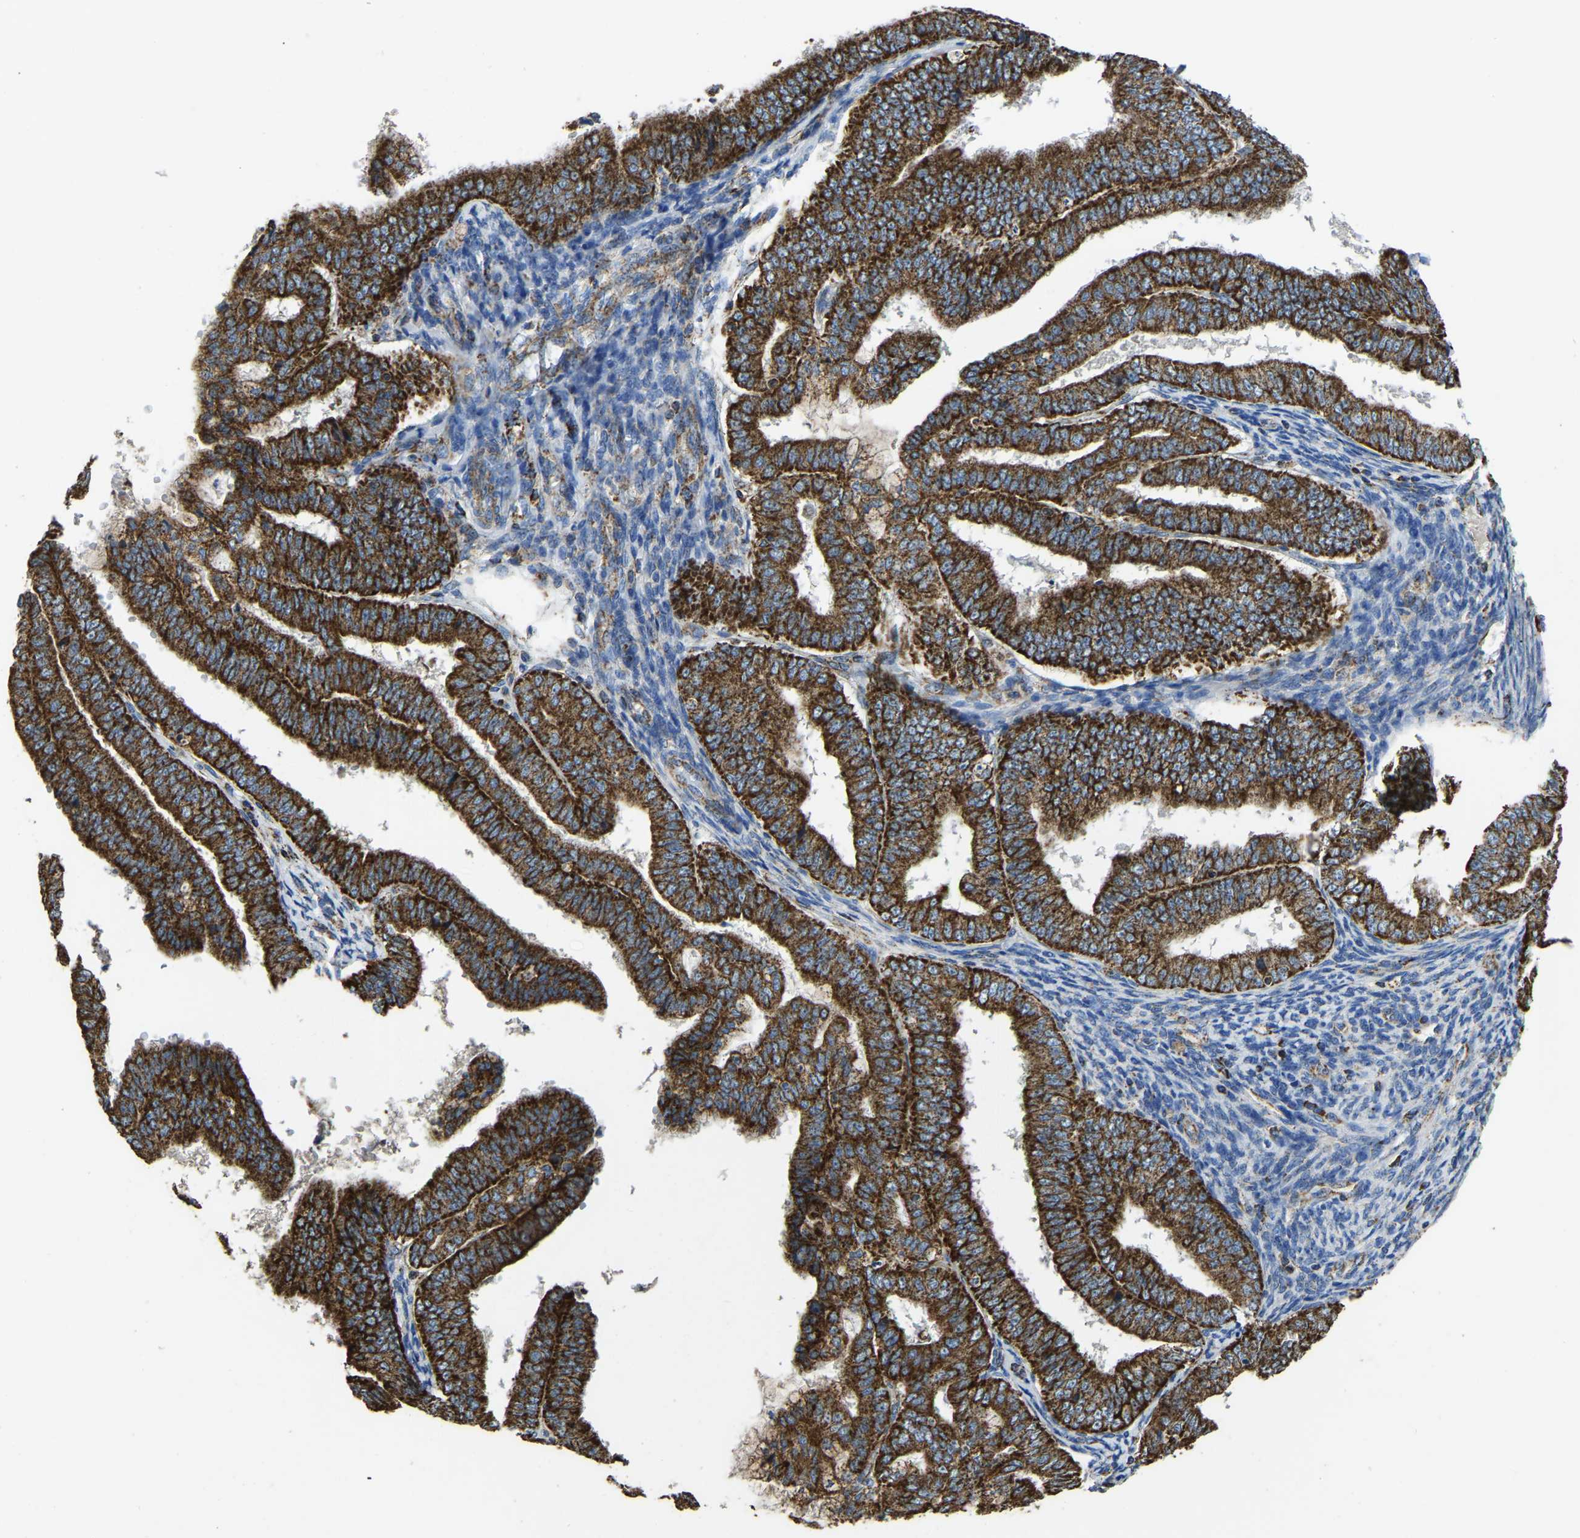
{"staining": {"intensity": "strong", "quantity": ">75%", "location": "cytoplasmic/membranous"}, "tissue": "endometrial cancer", "cell_type": "Tumor cells", "image_type": "cancer", "snomed": [{"axis": "morphology", "description": "Adenocarcinoma, NOS"}, {"axis": "topography", "description": "Endometrium"}], "caption": "IHC photomicrograph of neoplastic tissue: human endometrial cancer (adenocarcinoma) stained using immunohistochemistry shows high levels of strong protein expression localized specifically in the cytoplasmic/membranous of tumor cells, appearing as a cytoplasmic/membranous brown color.", "gene": "ETFA", "patient": {"sex": "female", "age": 63}}